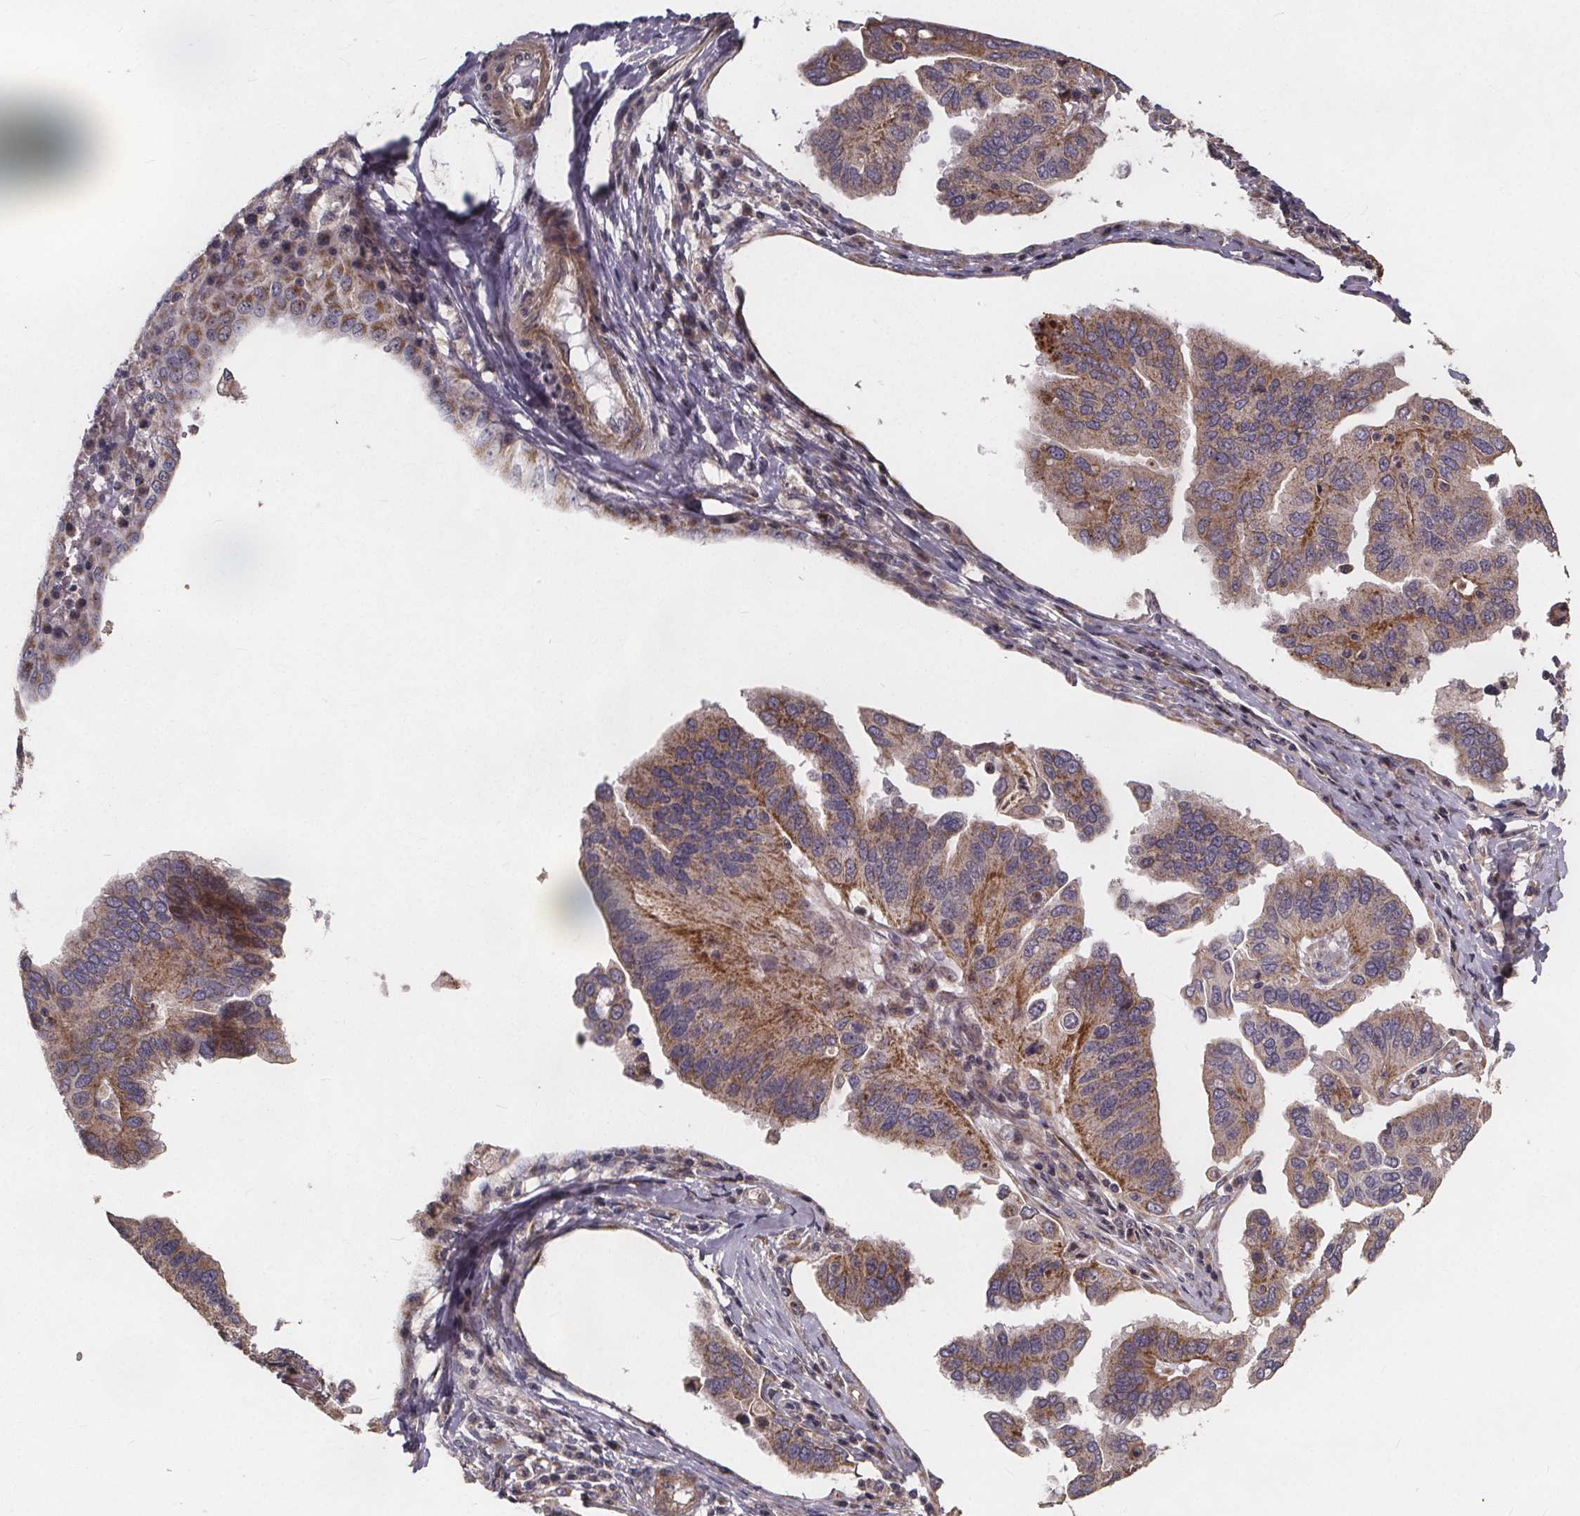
{"staining": {"intensity": "moderate", "quantity": "25%-75%", "location": "cytoplasmic/membranous"}, "tissue": "ovarian cancer", "cell_type": "Tumor cells", "image_type": "cancer", "snomed": [{"axis": "morphology", "description": "Cystadenocarcinoma, serous, NOS"}, {"axis": "topography", "description": "Ovary"}], "caption": "Ovarian cancer (serous cystadenocarcinoma) stained for a protein demonstrates moderate cytoplasmic/membranous positivity in tumor cells.", "gene": "YME1L1", "patient": {"sex": "female", "age": 79}}